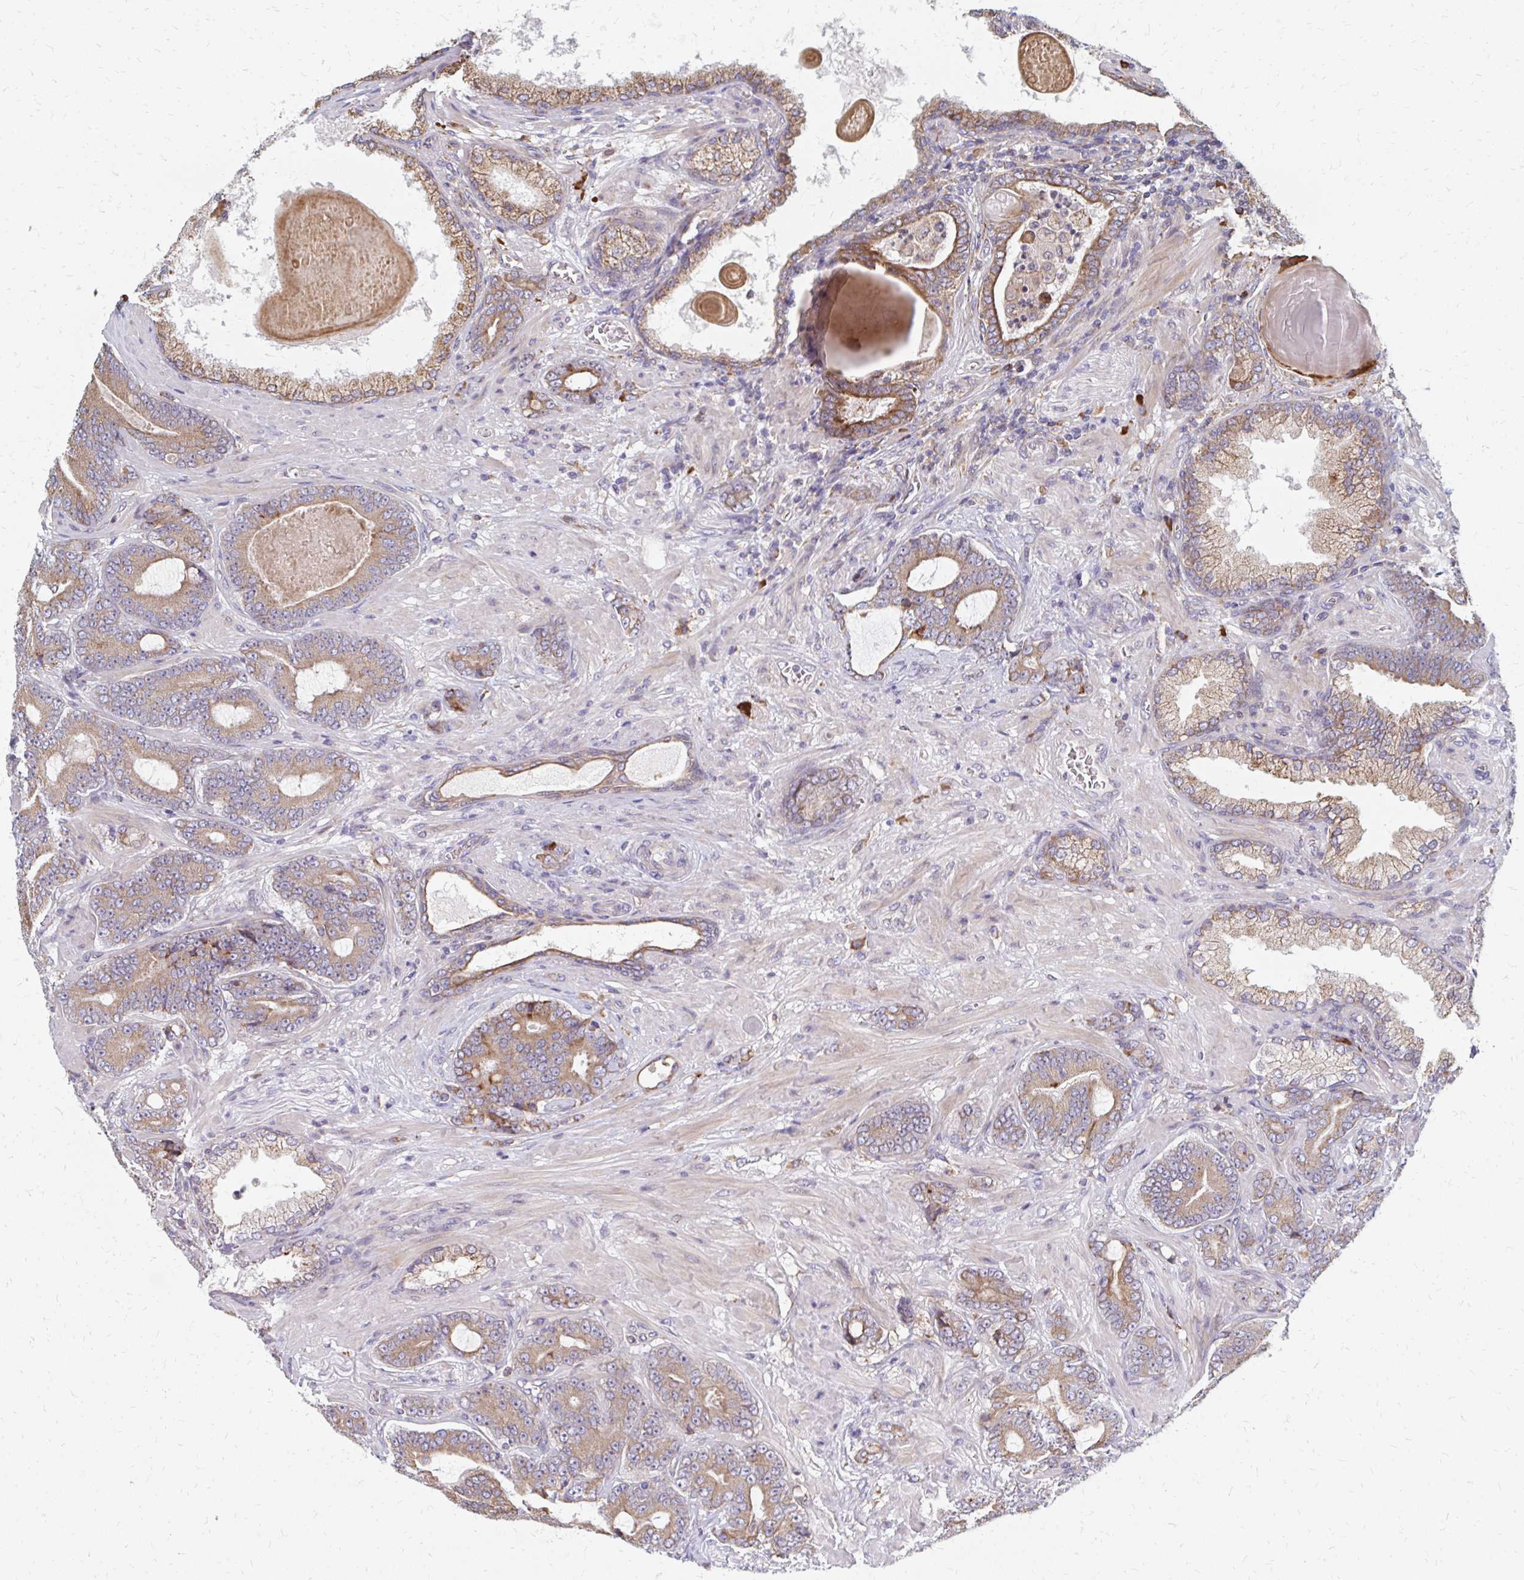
{"staining": {"intensity": "moderate", "quantity": ">75%", "location": "cytoplasmic/membranous"}, "tissue": "prostate cancer", "cell_type": "Tumor cells", "image_type": "cancer", "snomed": [{"axis": "morphology", "description": "Adenocarcinoma, High grade"}, {"axis": "topography", "description": "Prostate"}], "caption": "Immunohistochemical staining of human high-grade adenocarcinoma (prostate) exhibits moderate cytoplasmic/membranous protein staining in about >75% of tumor cells.", "gene": "PPP1R13L", "patient": {"sex": "male", "age": 62}}